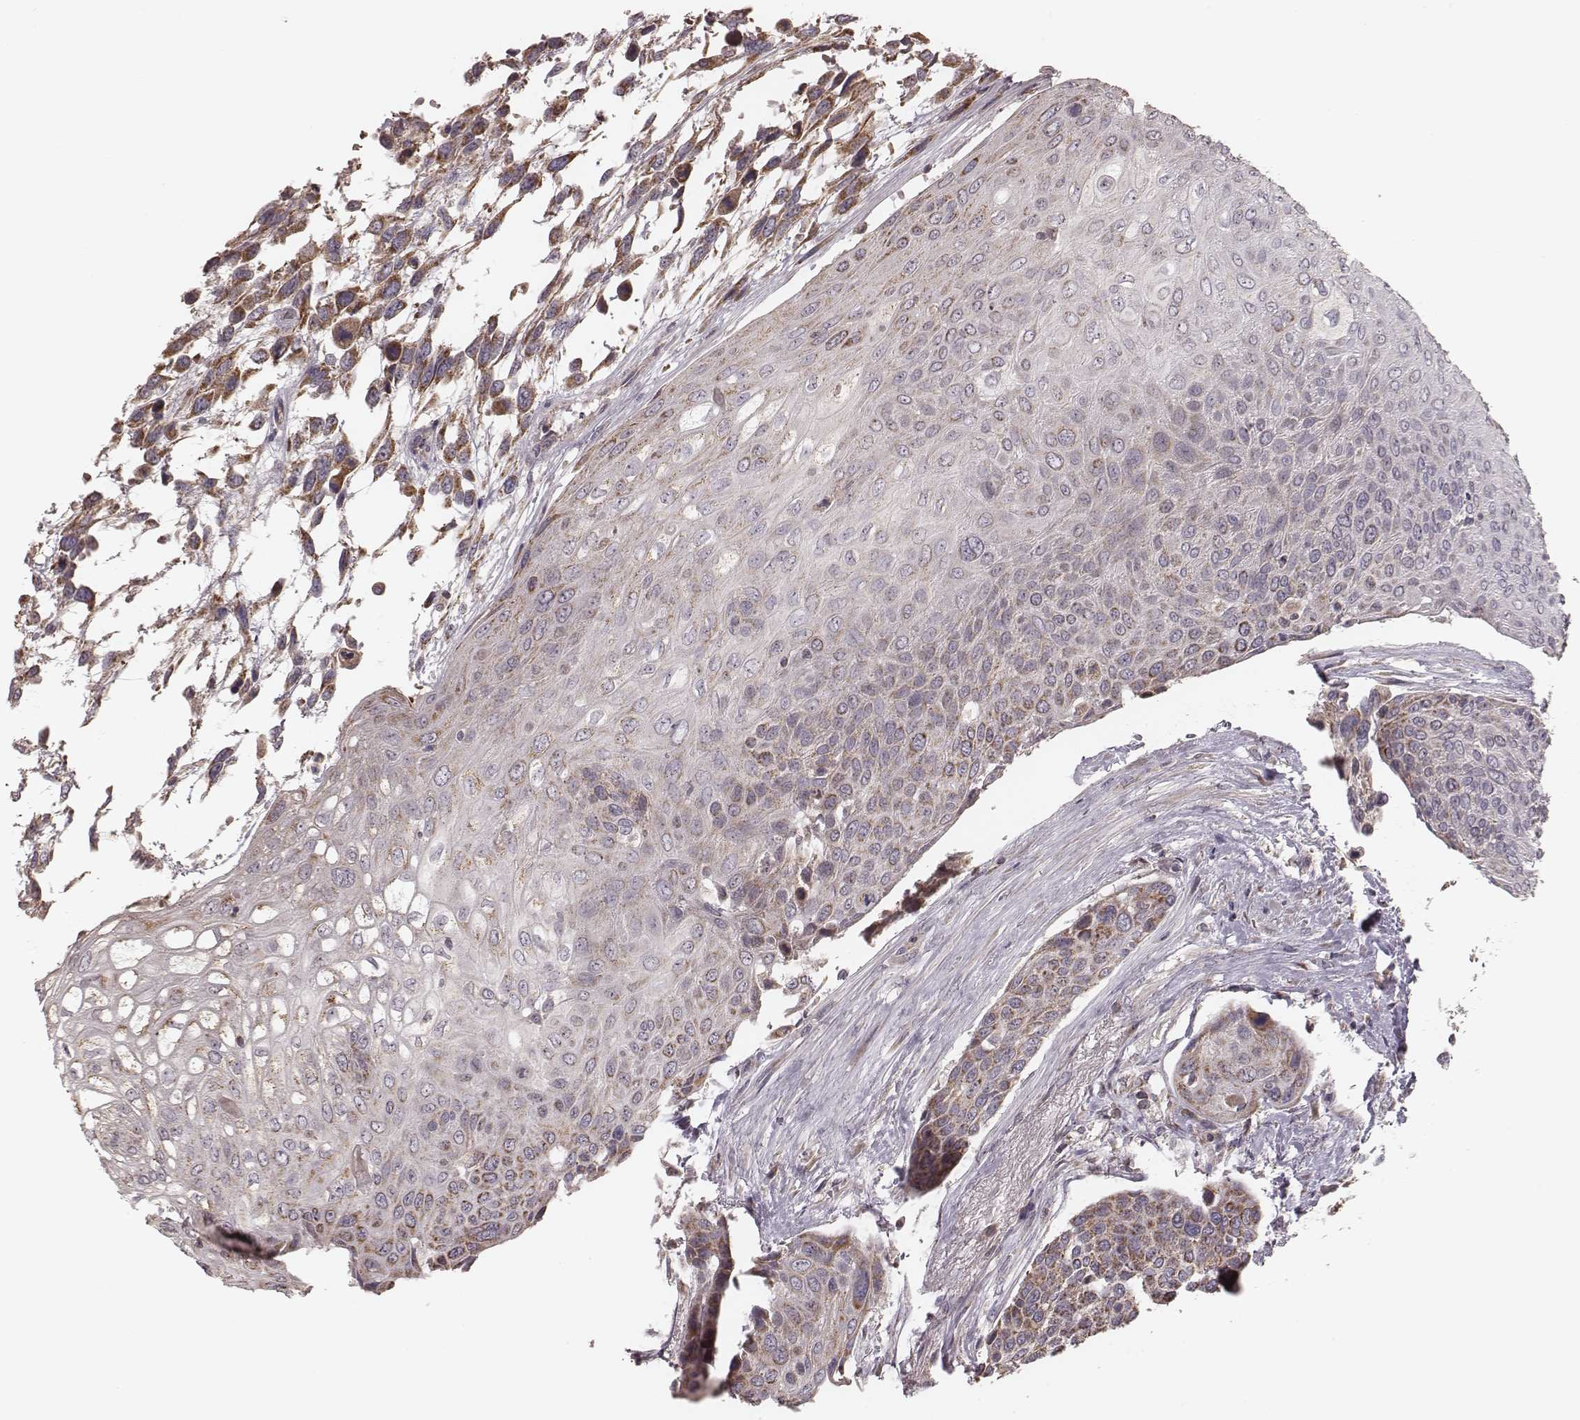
{"staining": {"intensity": "moderate", "quantity": "25%-75%", "location": "cytoplasmic/membranous"}, "tissue": "urothelial cancer", "cell_type": "Tumor cells", "image_type": "cancer", "snomed": [{"axis": "morphology", "description": "Urothelial carcinoma, High grade"}, {"axis": "topography", "description": "Urinary bladder"}], "caption": "A high-resolution micrograph shows IHC staining of urothelial carcinoma (high-grade), which shows moderate cytoplasmic/membranous positivity in about 25%-75% of tumor cells.", "gene": "MRPS27", "patient": {"sex": "female", "age": 70}}